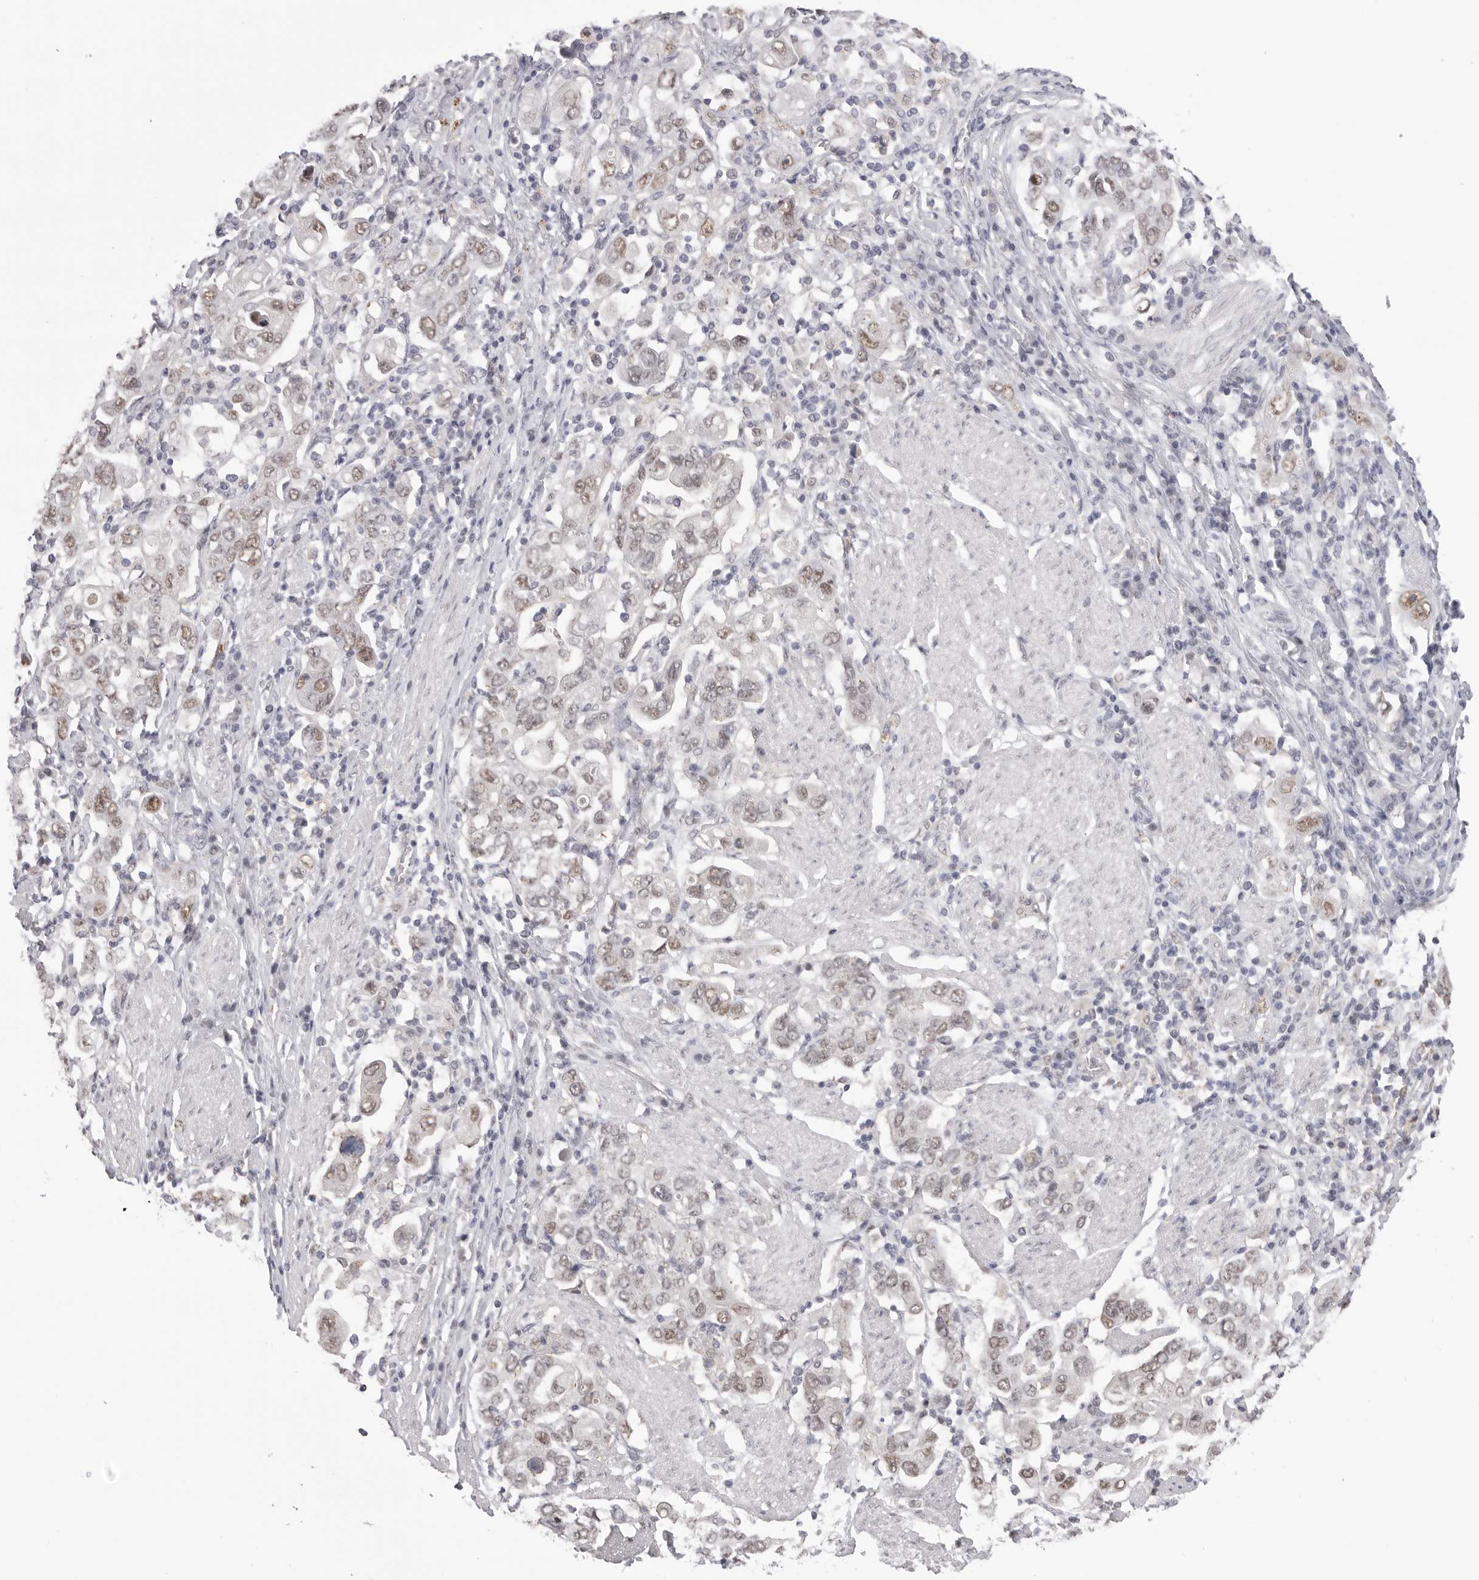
{"staining": {"intensity": "moderate", "quantity": "25%-75%", "location": "nuclear"}, "tissue": "stomach cancer", "cell_type": "Tumor cells", "image_type": "cancer", "snomed": [{"axis": "morphology", "description": "Adenocarcinoma, NOS"}, {"axis": "topography", "description": "Stomach, upper"}], "caption": "Immunohistochemical staining of stomach cancer reveals moderate nuclear protein positivity in about 25%-75% of tumor cells.", "gene": "BCLAF3", "patient": {"sex": "male", "age": 62}}